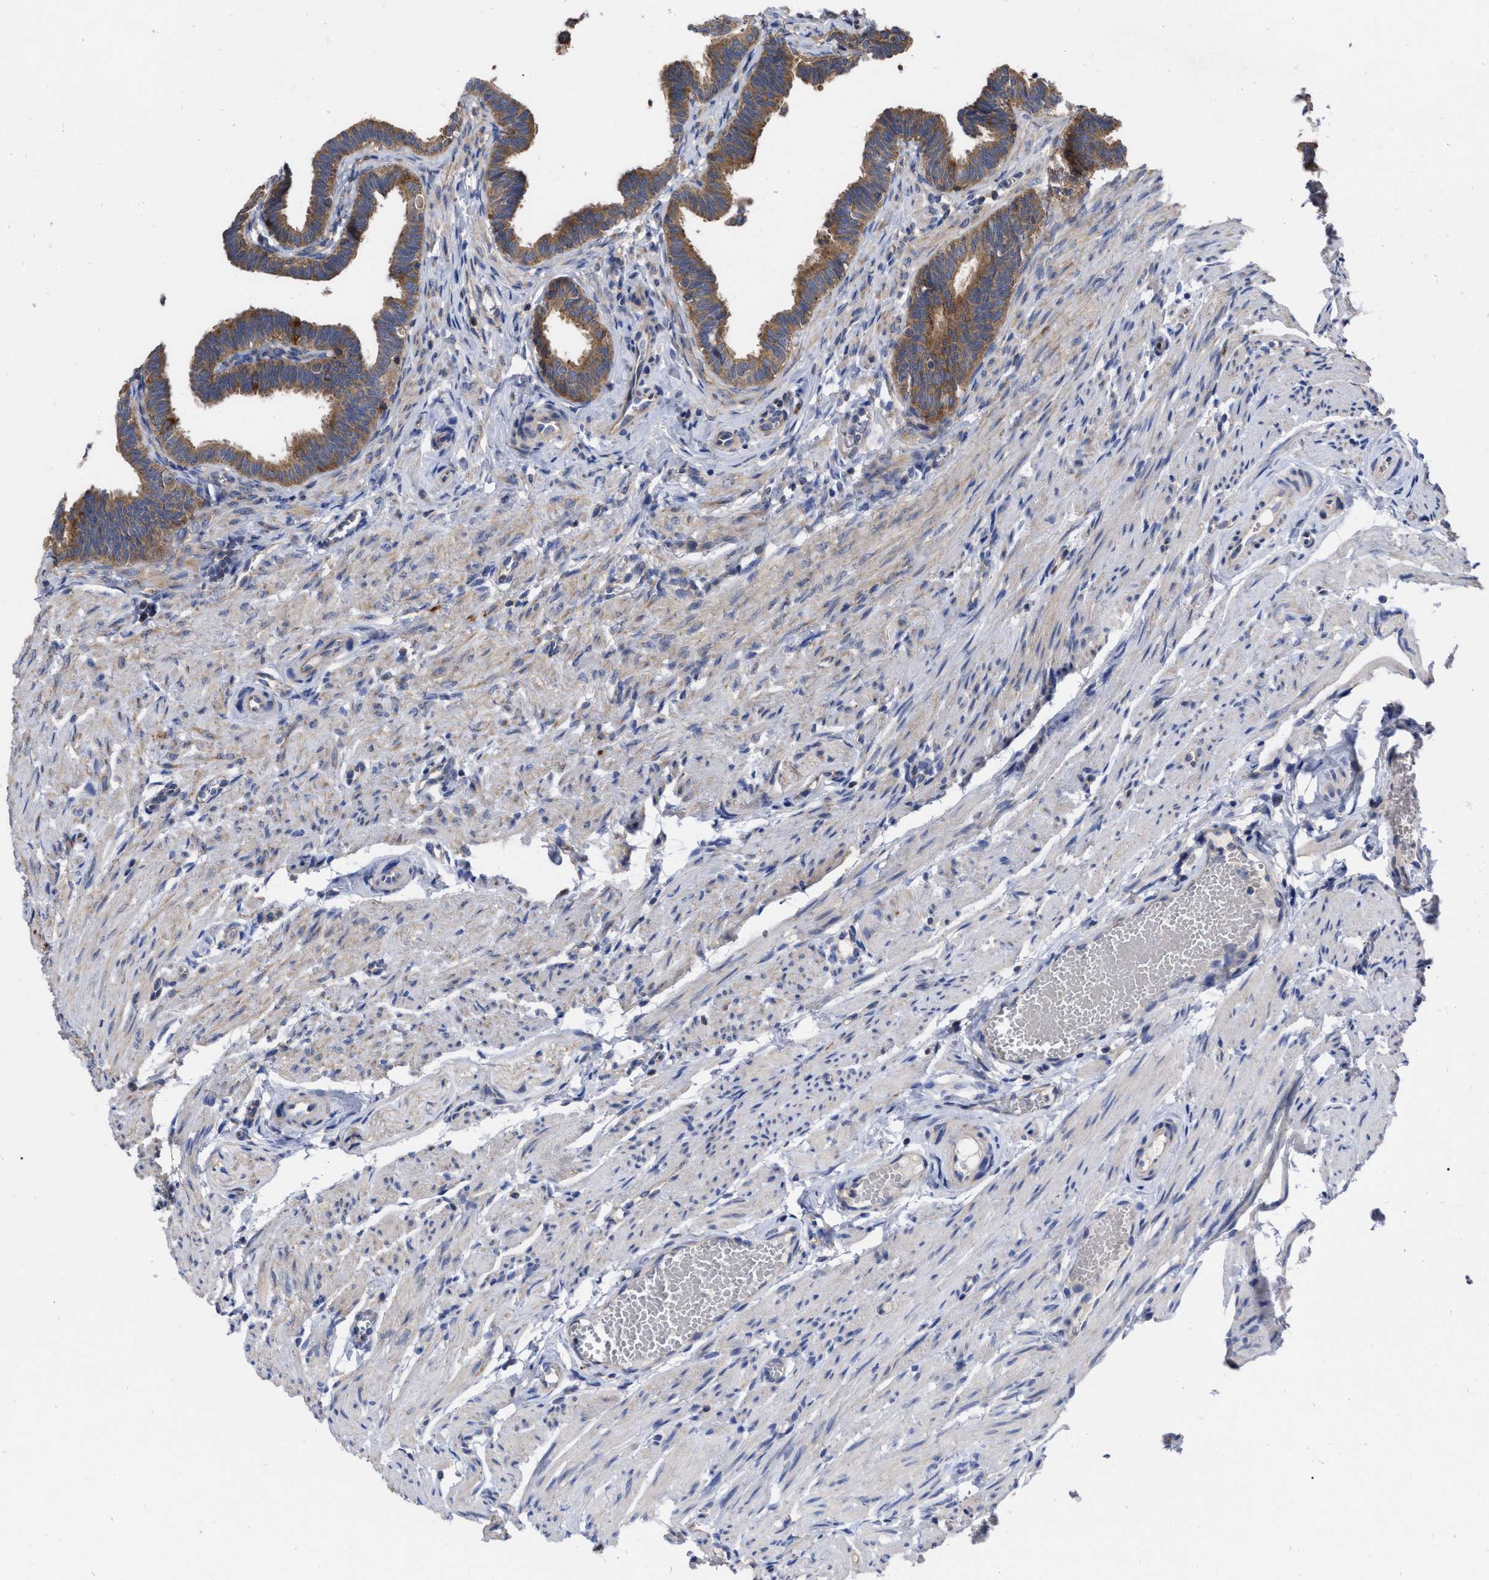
{"staining": {"intensity": "moderate", "quantity": ">75%", "location": "cytoplasmic/membranous"}, "tissue": "fallopian tube", "cell_type": "Glandular cells", "image_type": "normal", "snomed": [{"axis": "morphology", "description": "Normal tissue, NOS"}, {"axis": "topography", "description": "Fallopian tube"}, {"axis": "topography", "description": "Ovary"}], "caption": "Immunohistochemical staining of unremarkable fallopian tube reveals moderate cytoplasmic/membranous protein positivity in approximately >75% of glandular cells. Immunohistochemistry (ihc) stains the protein of interest in brown and the nuclei are stained blue.", "gene": "CDKN2C", "patient": {"sex": "female", "age": 23}}